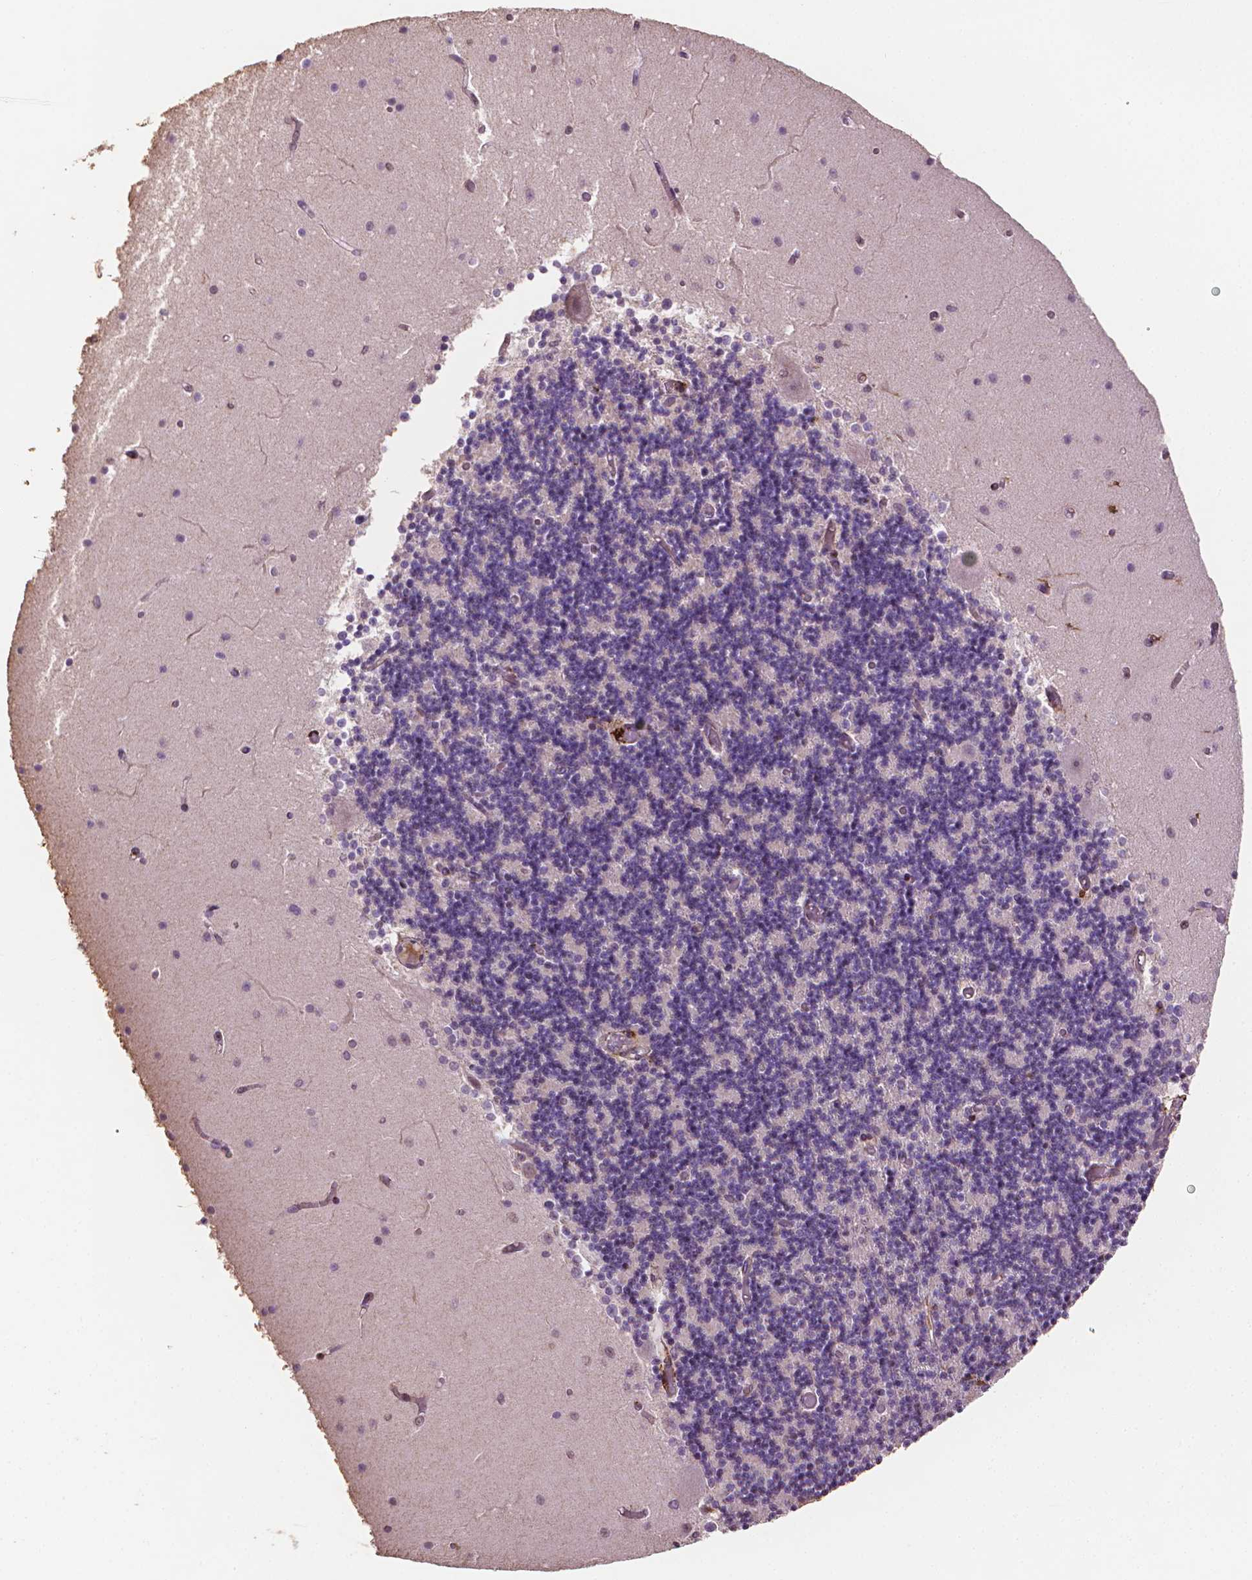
{"staining": {"intensity": "negative", "quantity": "none", "location": "none"}, "tissue": "cerebellum", "cell_type": "Cells in granular layer", "image_type": "normal", "snomed": [{"axis": "morphology", "description": "Normal tissue, NOS"}, {"axis": "topography", "description": "Cerebellum"}], "caption": "Immunohistochemistry (IHC) of unremarkable human cerebellum demonstrates no expression in cells in granular layer. (Stains: DAB (3,3'-diaminobenzidine) IHC with hematoxylin counter stain, Microscopy: brightfield microscopy at high magnification).", "gene": "DCN", "patient": {"sex": "female", "age": 28}}